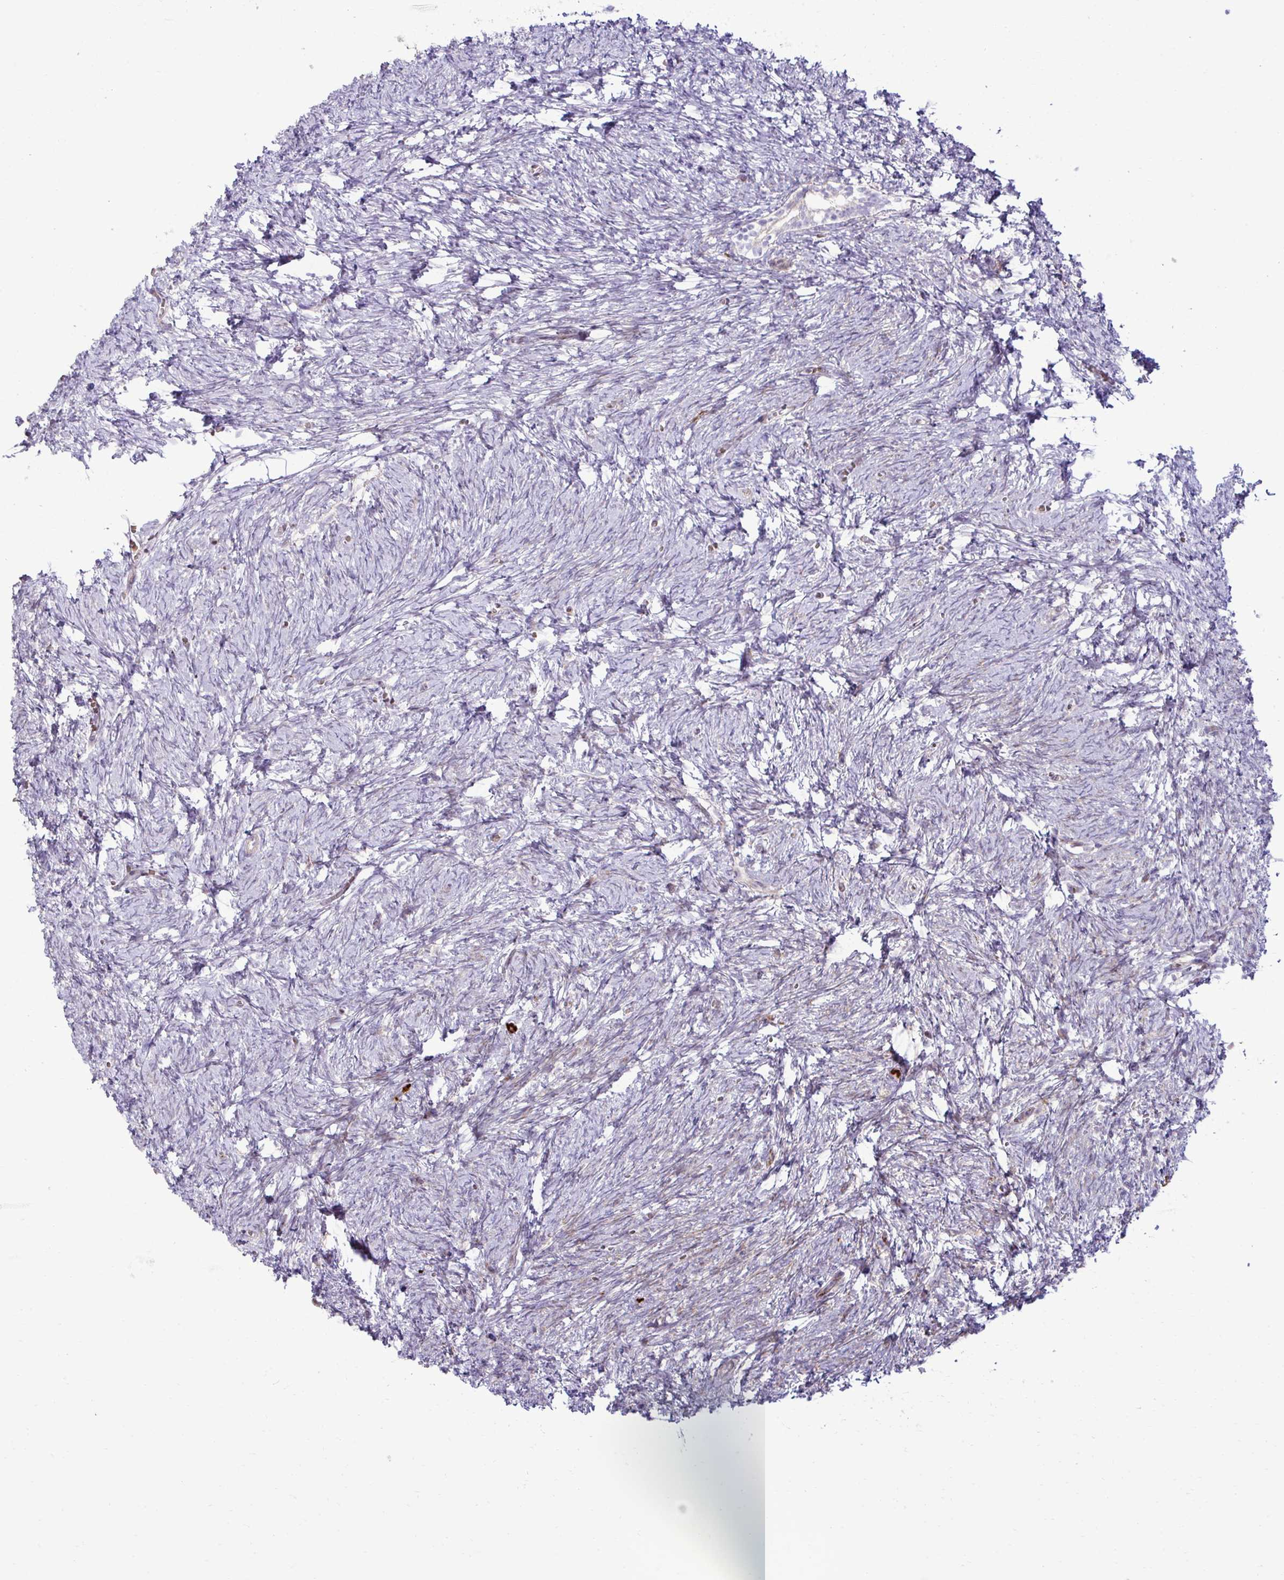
{"staining": {"intensity": "negative", "quantity": "none", "location": "none"}, "tissue": "ovary", "cell_type": "Follicle cells", "image_type": "normal", "snomed": [{"axis": "morphology", "description": "Normal tissue, NOS"}, {"axis": "topography", "description": "Ovary"}], "caption": "A histopathology image of ovary stained for a protein reveals no brown staining in follicle cells. The staining was performed using DAB (3,3'-diaminobenzidine) to visualize the protein expression in brown, while the nuclei were stained in blue with hematoxylin (Magnification: 20x).", "gene": "LIMS1", "patient": {"sex": "female", "age": 41}}